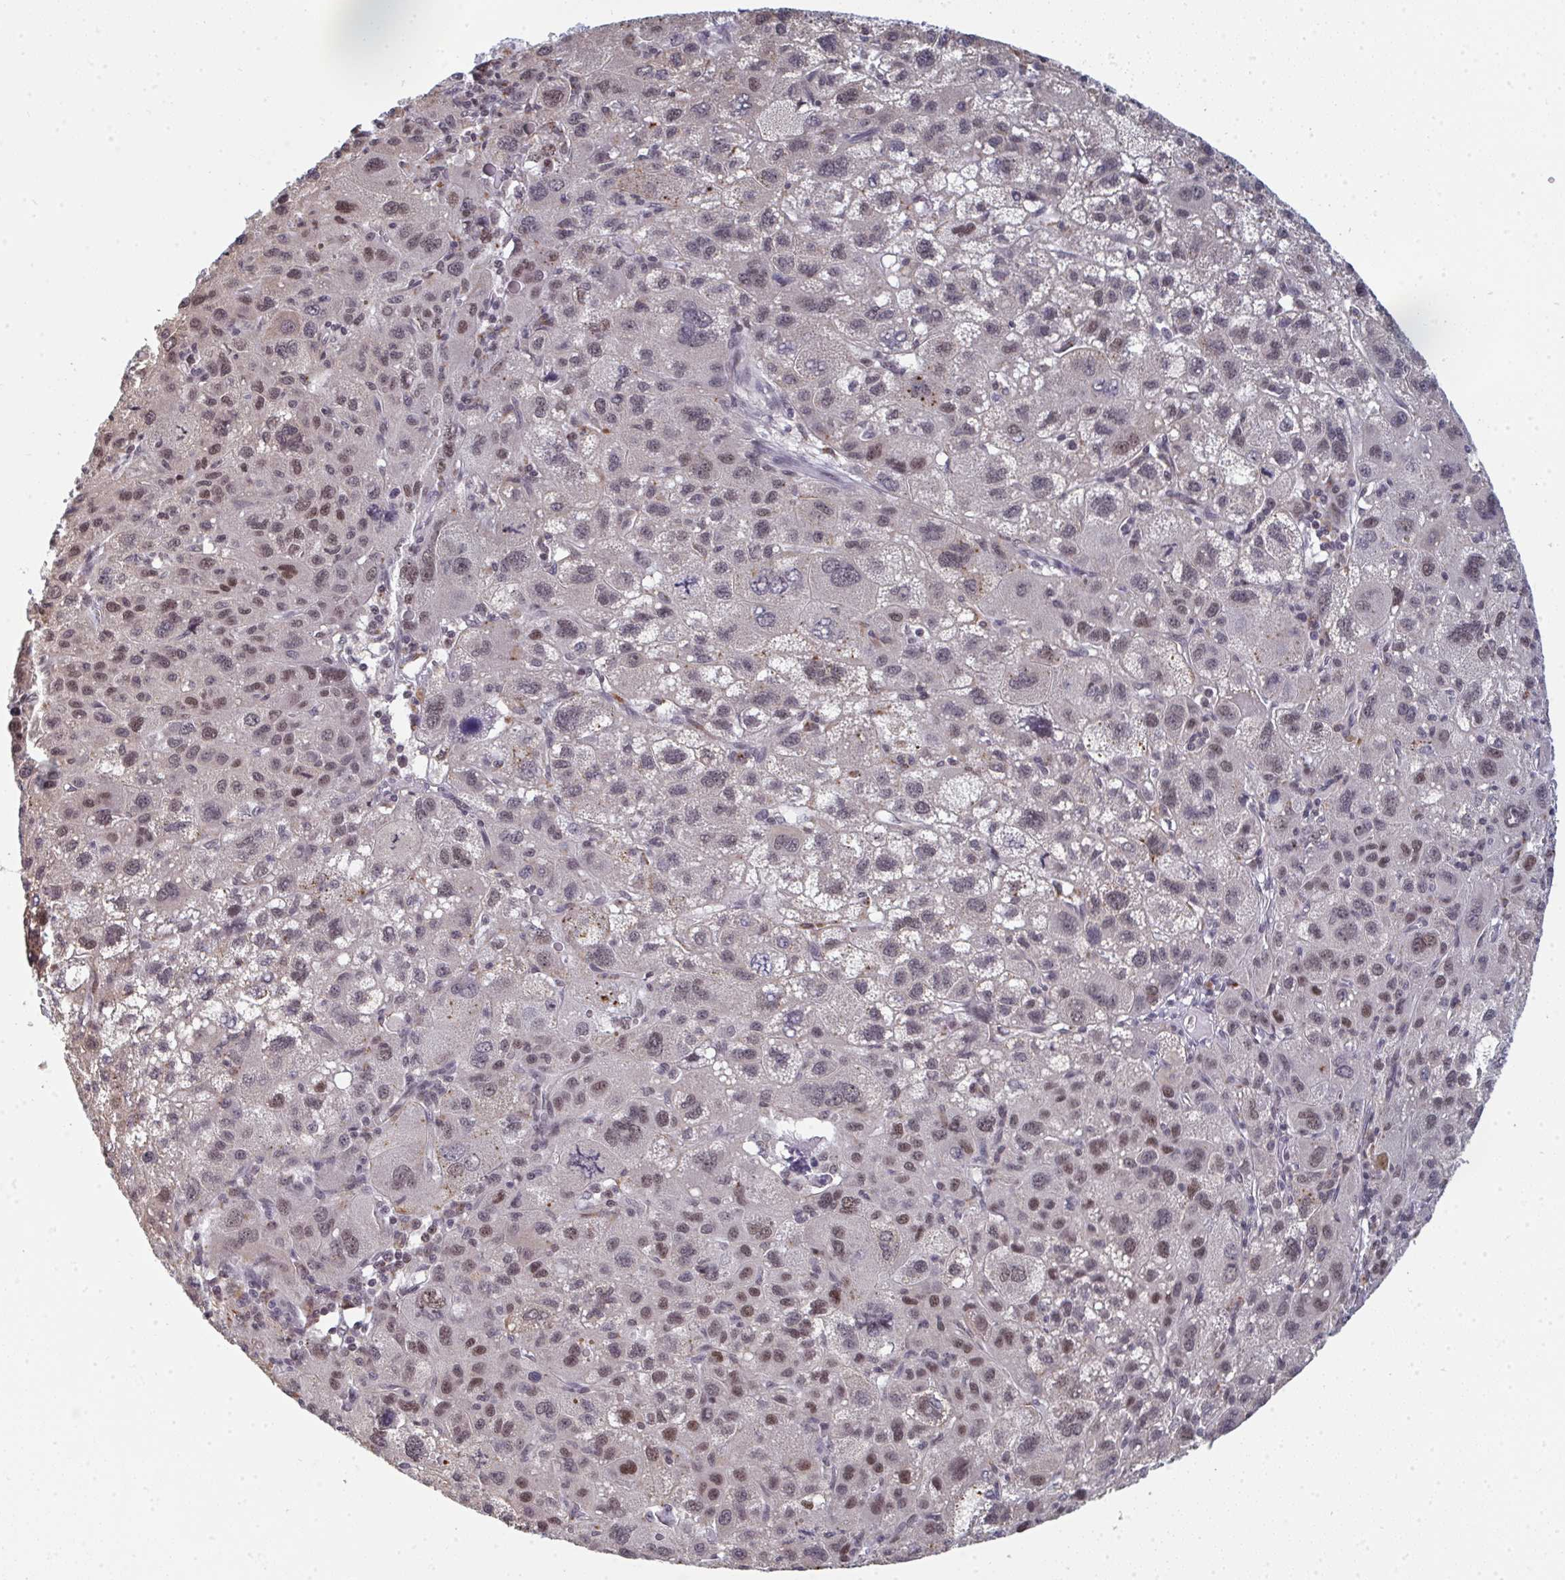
{"staining": {"intensity": "weak", "quantity": "25%-75%", "location": "nuclear"}, "tissue": "liver cancer", "cell_type": "Tumor cells", "image_type": "cancer", "snomed": [{"axis": "morphology", "description": "Carcinoma, Hepatocellular, NOS"}, {"axis": "topography", "description": "Liver"}], "caption": "Liver cancer stained for a protein (brown) demonstrates weak nuclear positive expression in about 25%-75% of tumor cells.", "gene": "ATF1", "patient": {"sex": "female", "age": 77}}